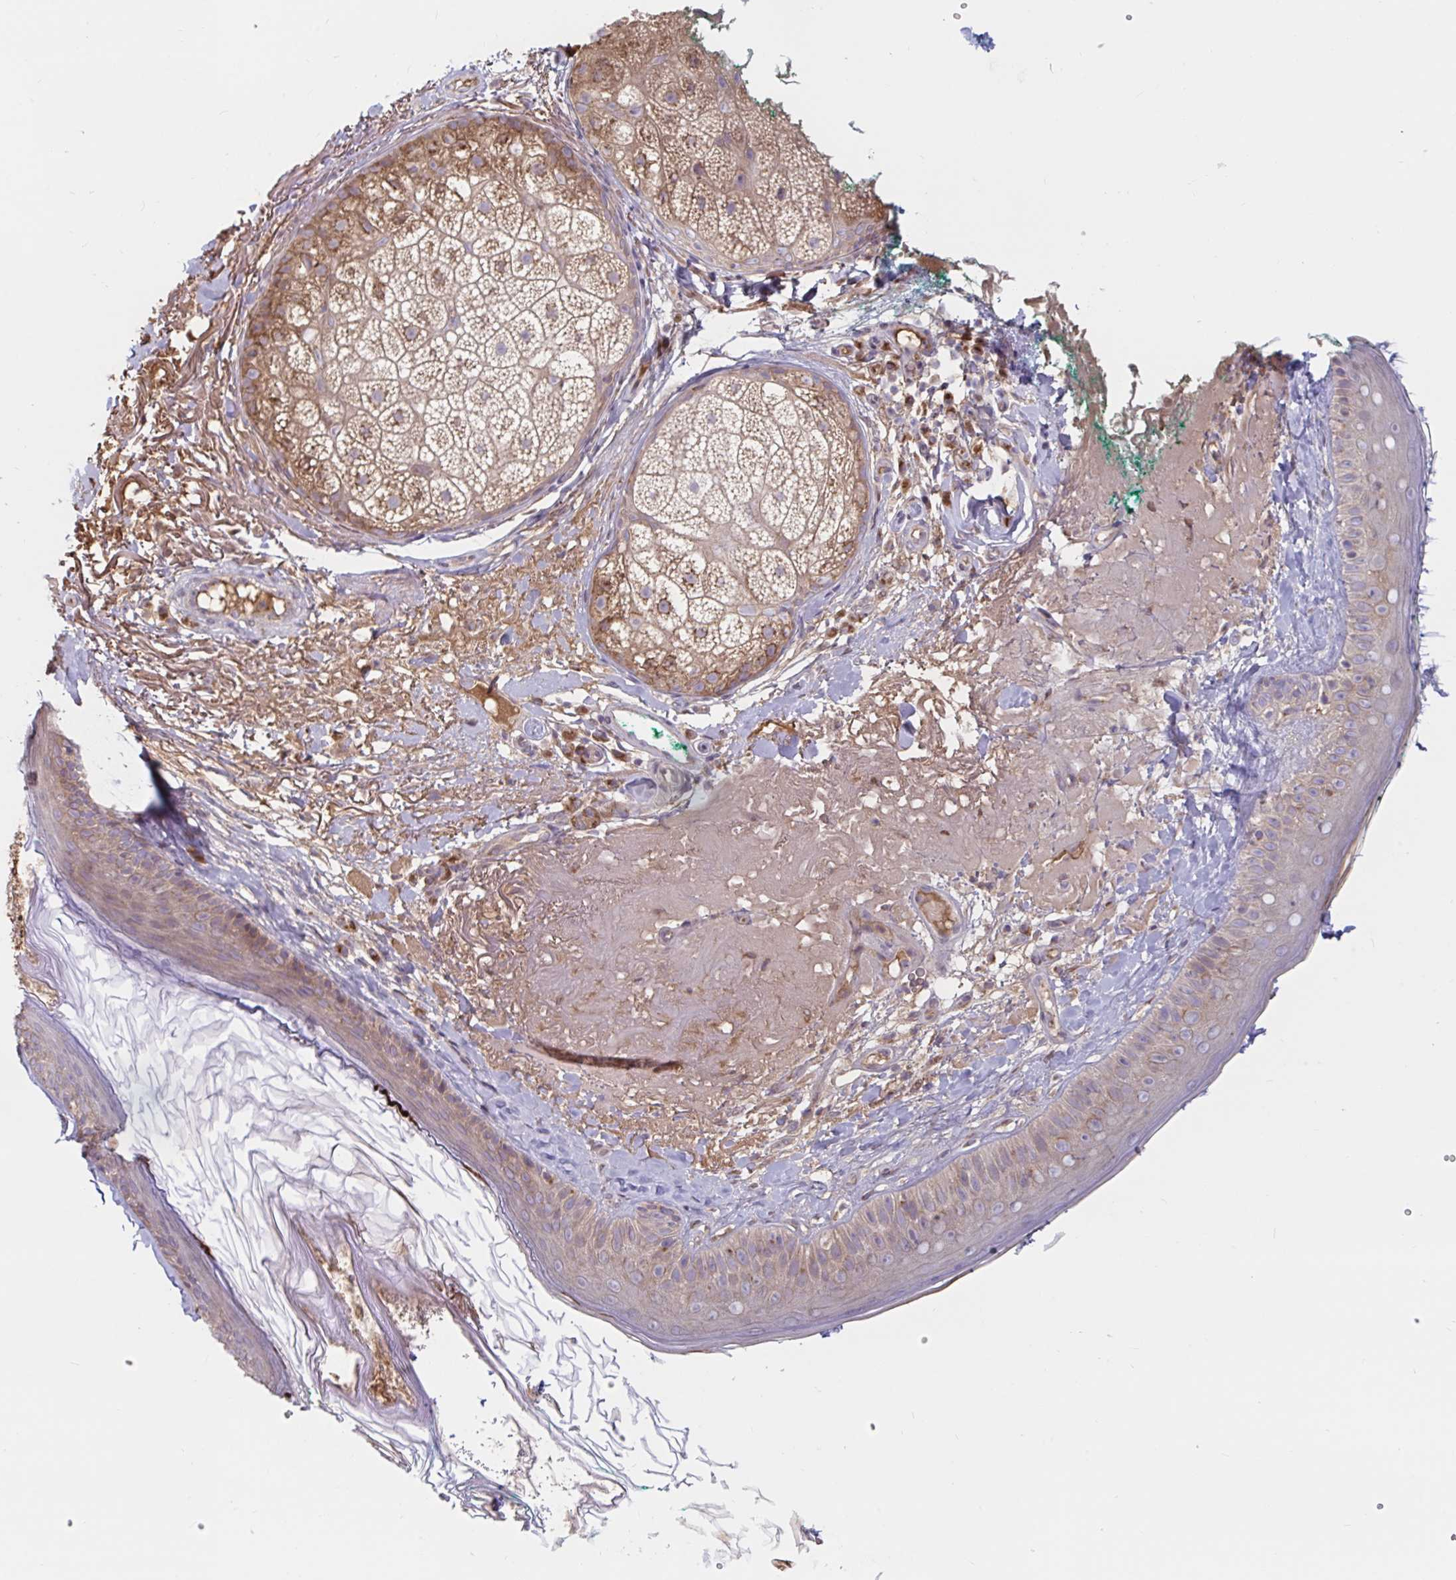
{"staining": {"intensity": "weak", "quantity": "25%-75%", "location": "cytoplasmic/membranous"}, "tissue": "skin", "cell_type": "Fibroblasts", "image_type": "normal", "snomed": [{"axis": "morphology", "description": "Normal tissue, NOS"}, {"axis": "topography", "description": "Skin"}], "caption": "Immunohistochemistry (IHC) micrograph of benign skin: human skin stained using immunohistochemistry exhibits low levels of weak protein expression localized specifically in the cytoplasmic/membranous of fibroblasts, appearing as a cytoplasmic/membranous brown color.", "gene": "LARP1", "patient": {"sex": "male", "age": 73}}